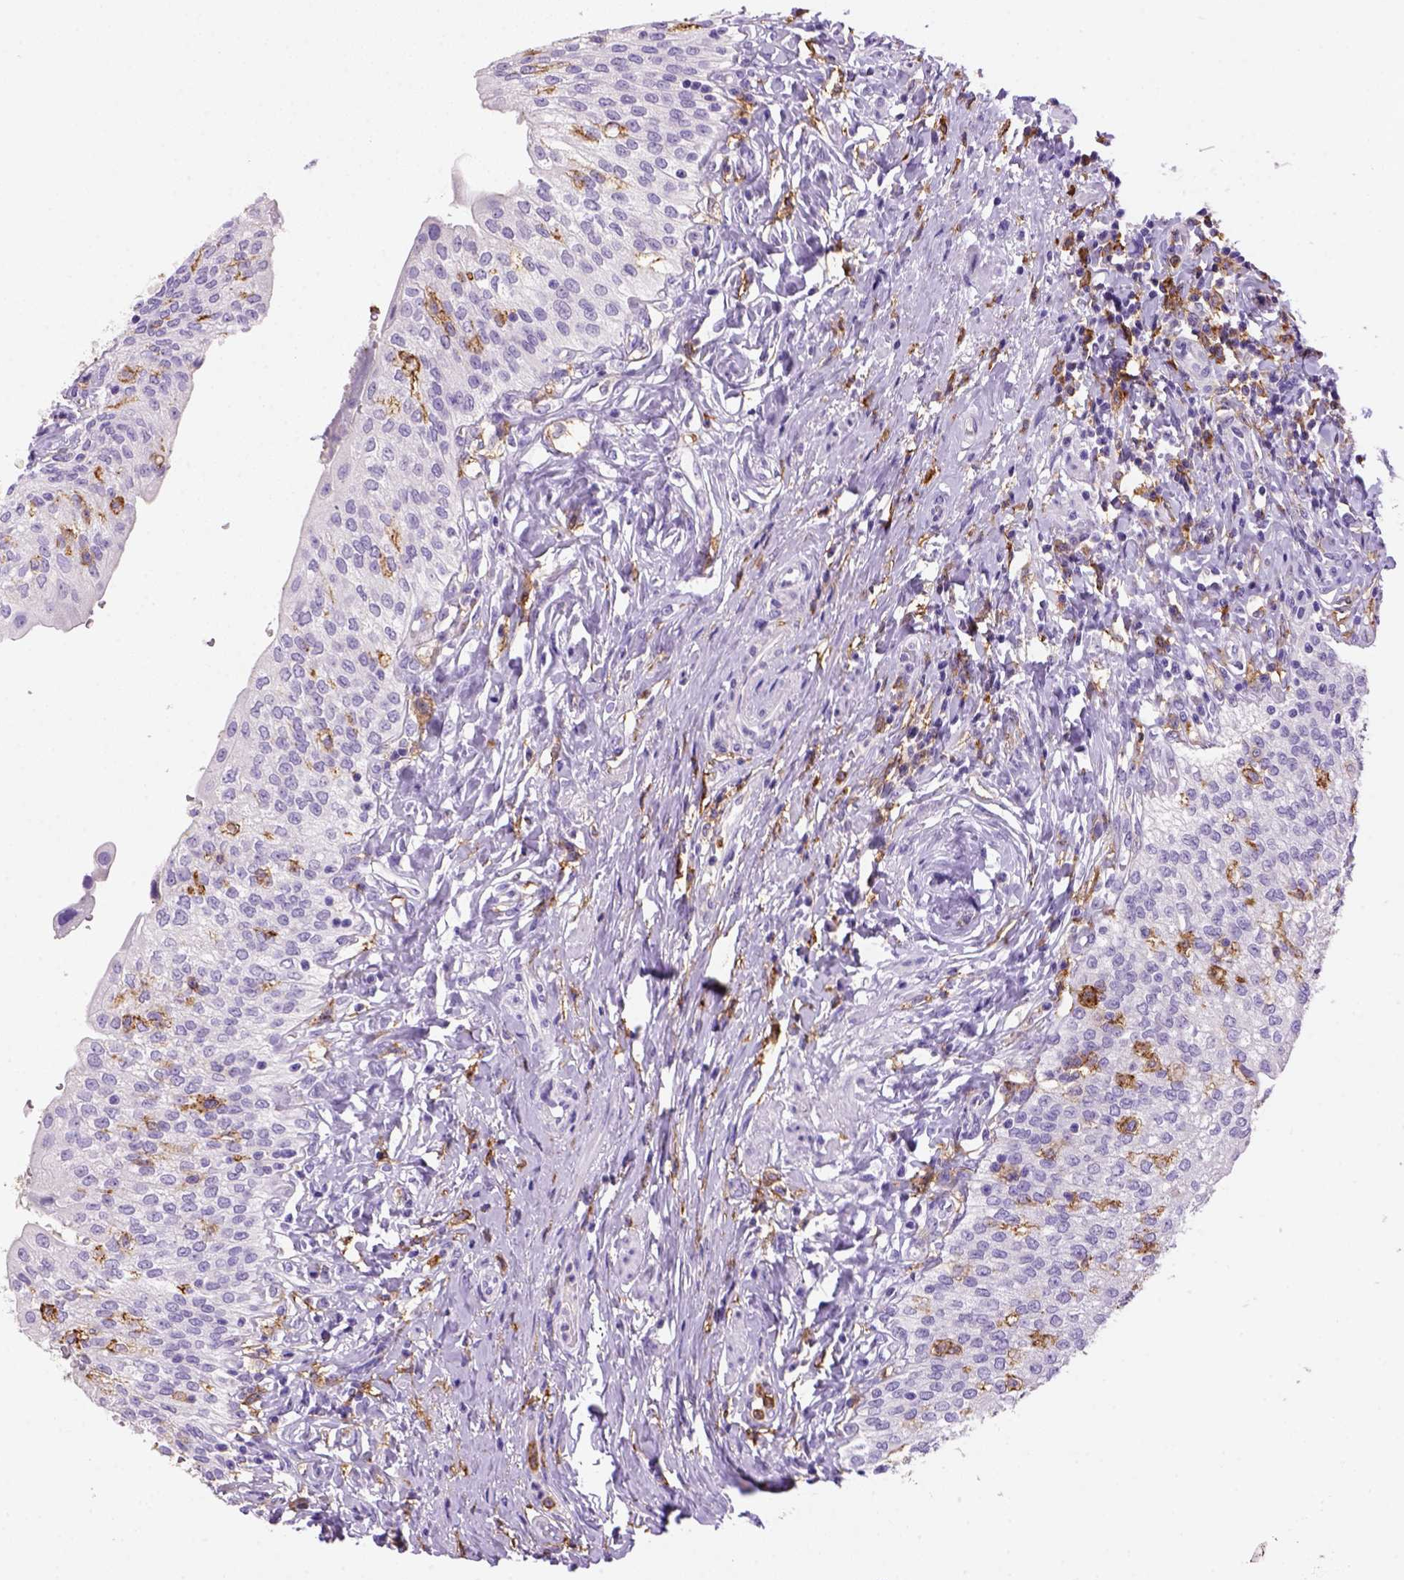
{"staining": {"intensity": "negative", "quantity": "none", "location": "none"}, "tissue": "urinary bladder", "cell_type": "Urothelial cells", "image_type": "normal", "snomed": [{"axis": "morphology", "description": "Normal tissue, NOS"}, {"axis": "morphology", "description": "Inflammation, NOS"}, {"axis": "topography", "description": "Urinary bladder"}], "caption": "Immunohistochemistry photomicrograph of benign urinary bladder stained for a protein (brown), which demonstrates no staining in urothelial cells. (DAB IHC with hematoxylin counter stain).", "gene": "CD14", "patient": {"sex": "male", "age": 64}}